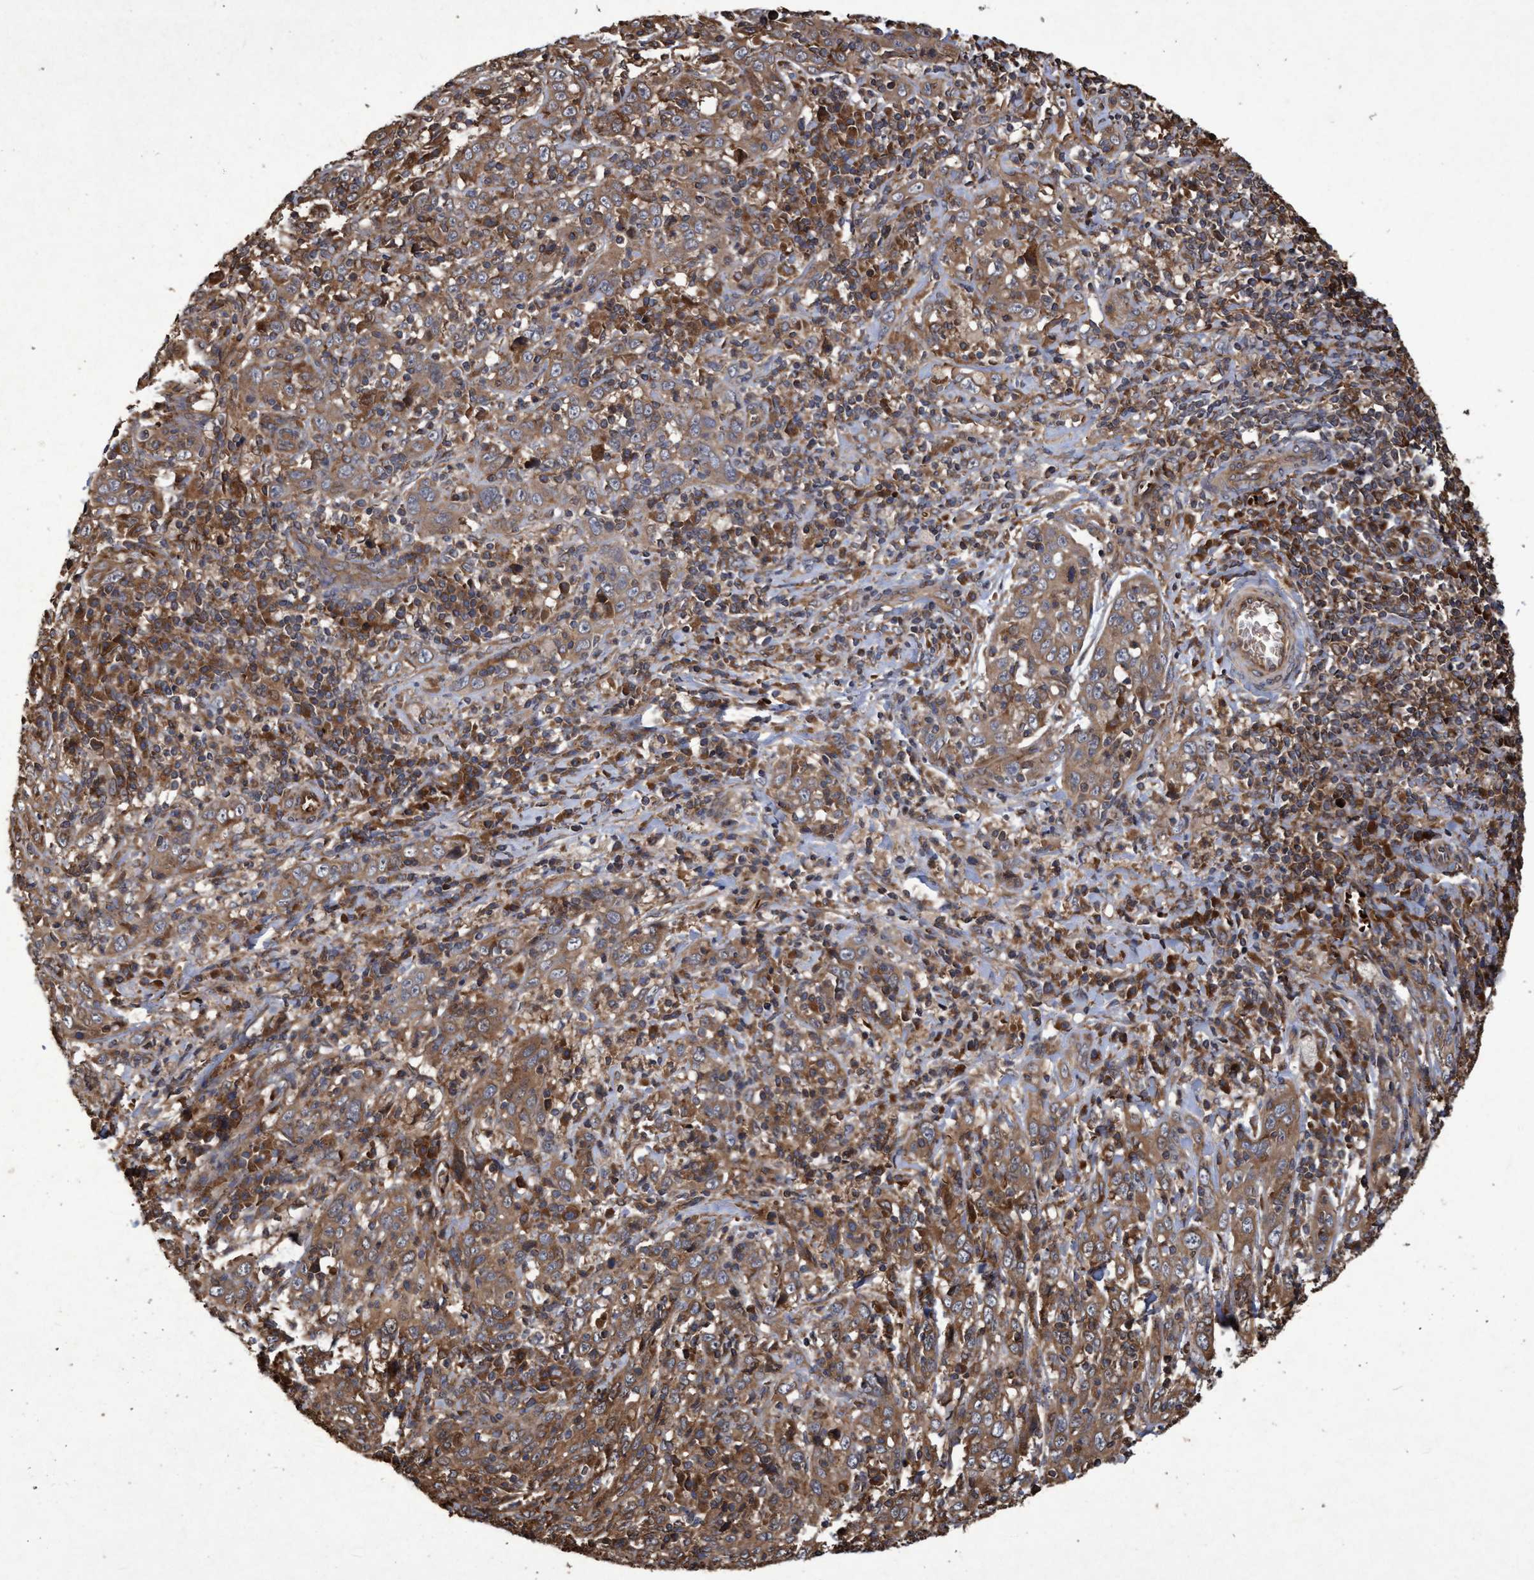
{"staining": {"intensity": "moderate", "quantity": ">75%", "location": "cytoplasmic/membranous"}, "tissue": "cervical cancer", "cell_type": "Tumor cells", "image_type": "cancer", "snomed": [{"axis": "morphology", "description": "Squamous cell carcinoma, NOS"}, {"axis": "topography", "description": "Cervix"}], "caption": "This is an image of IHC staining of cervical squamous cell carcinoma, which shows moderate positivity in the cytoplasmic/membranous of tumor cells.", "gene": "CHMP6", "patient": {"sex": "female", "age": 46}}